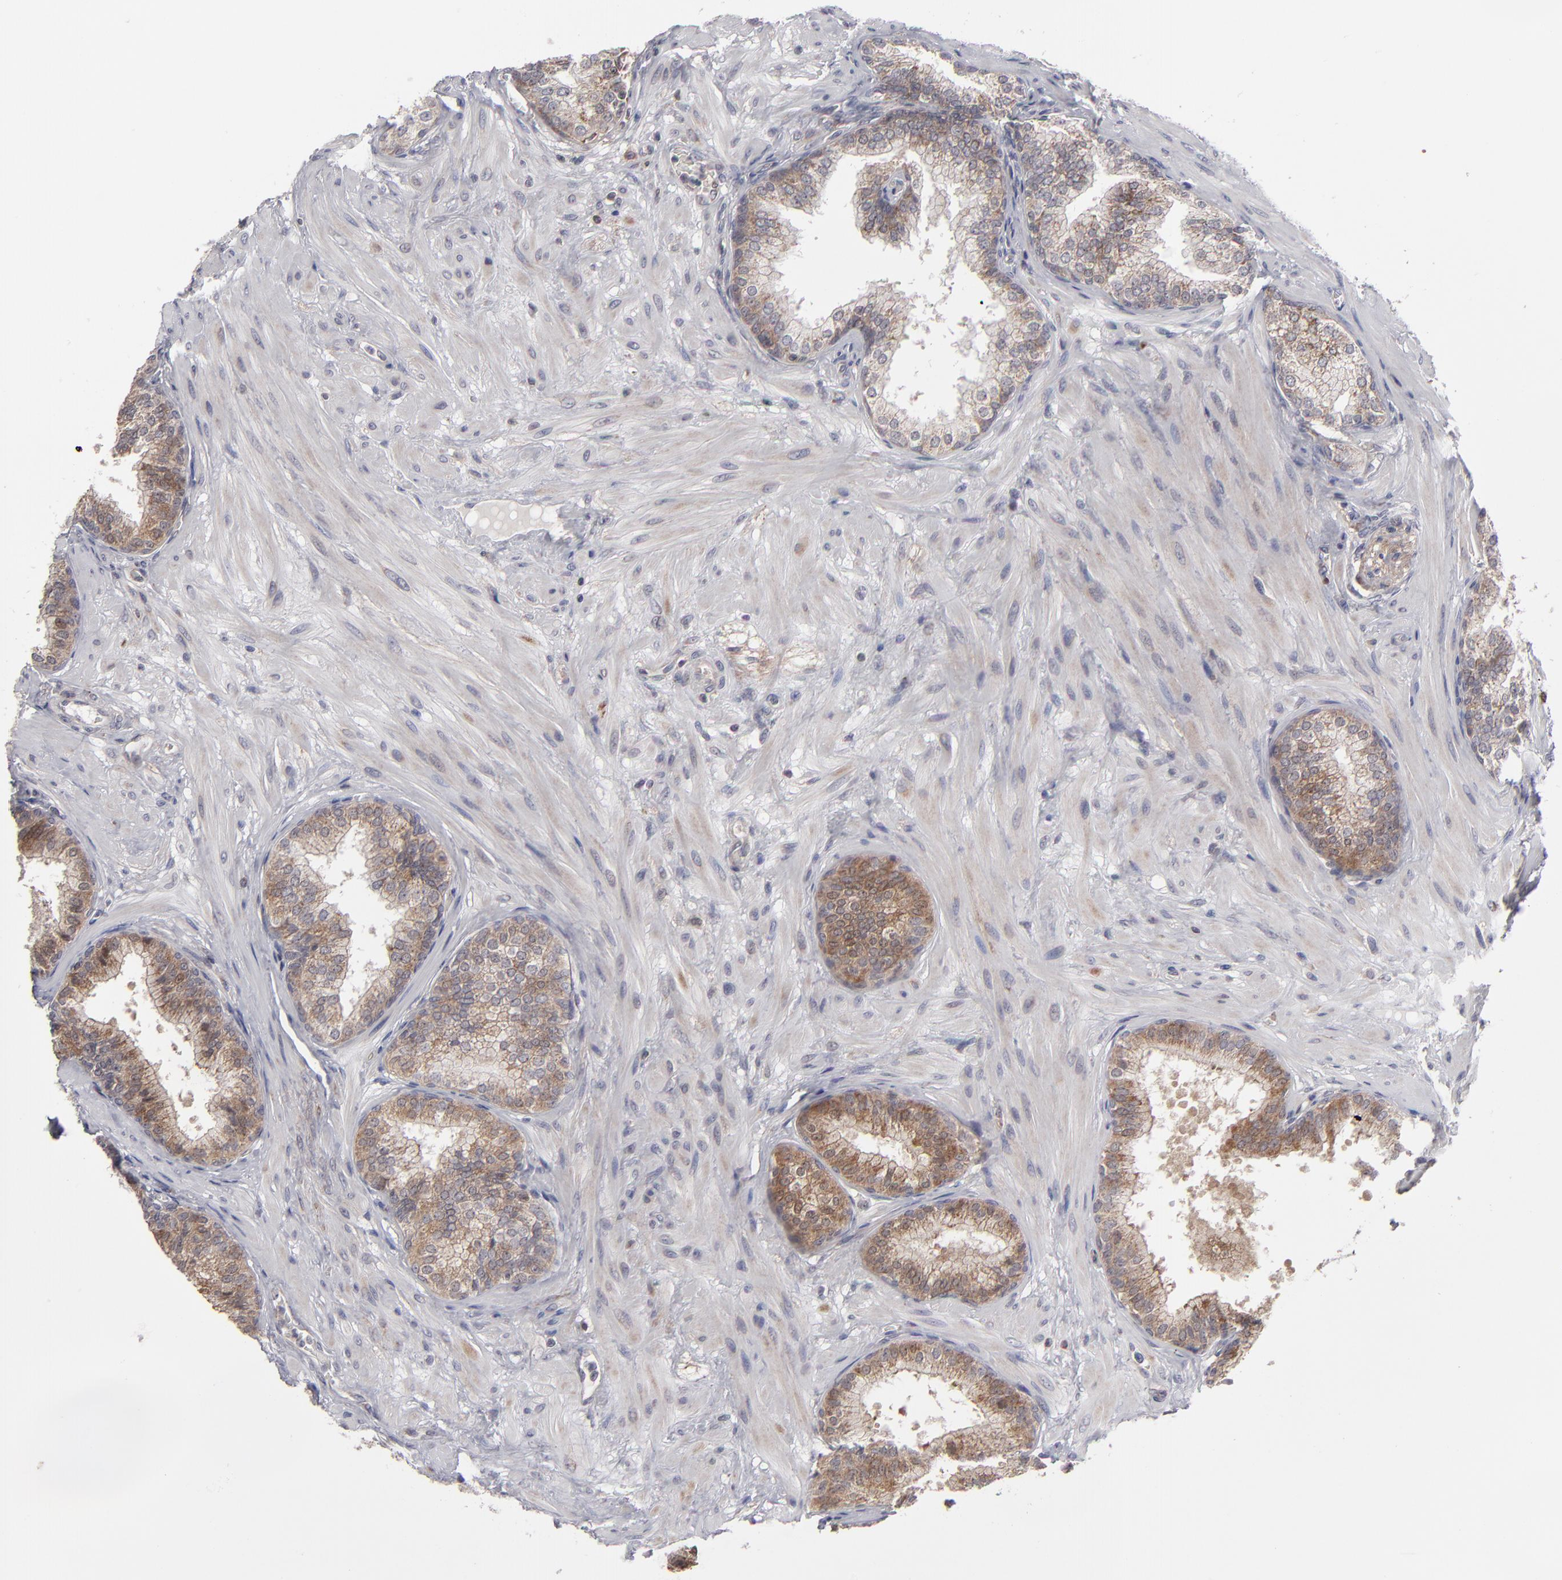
{"staining": {"intensity": "moderate", "quantity": ">75%", "location": "cytoplasmic/membranous"}, "tissue": "prostate", "cell_type": "Glandular cells", "image_type": "normal", "snomed": [{"axis": "morphology", "description": "Normal tissue, NOS"}, {"axis": "topography", "description": "Prostate"}], "caption": "Immunohistochemistry (DAB (3,3'-diaminobenzidine)) staining of normal prostate exhibits moderate cytoplasmic/membranous protein positivity in about >75% of glandular cells.", "gene": "GLCCI1", "patient": {"sex": "male", "age": 60}}